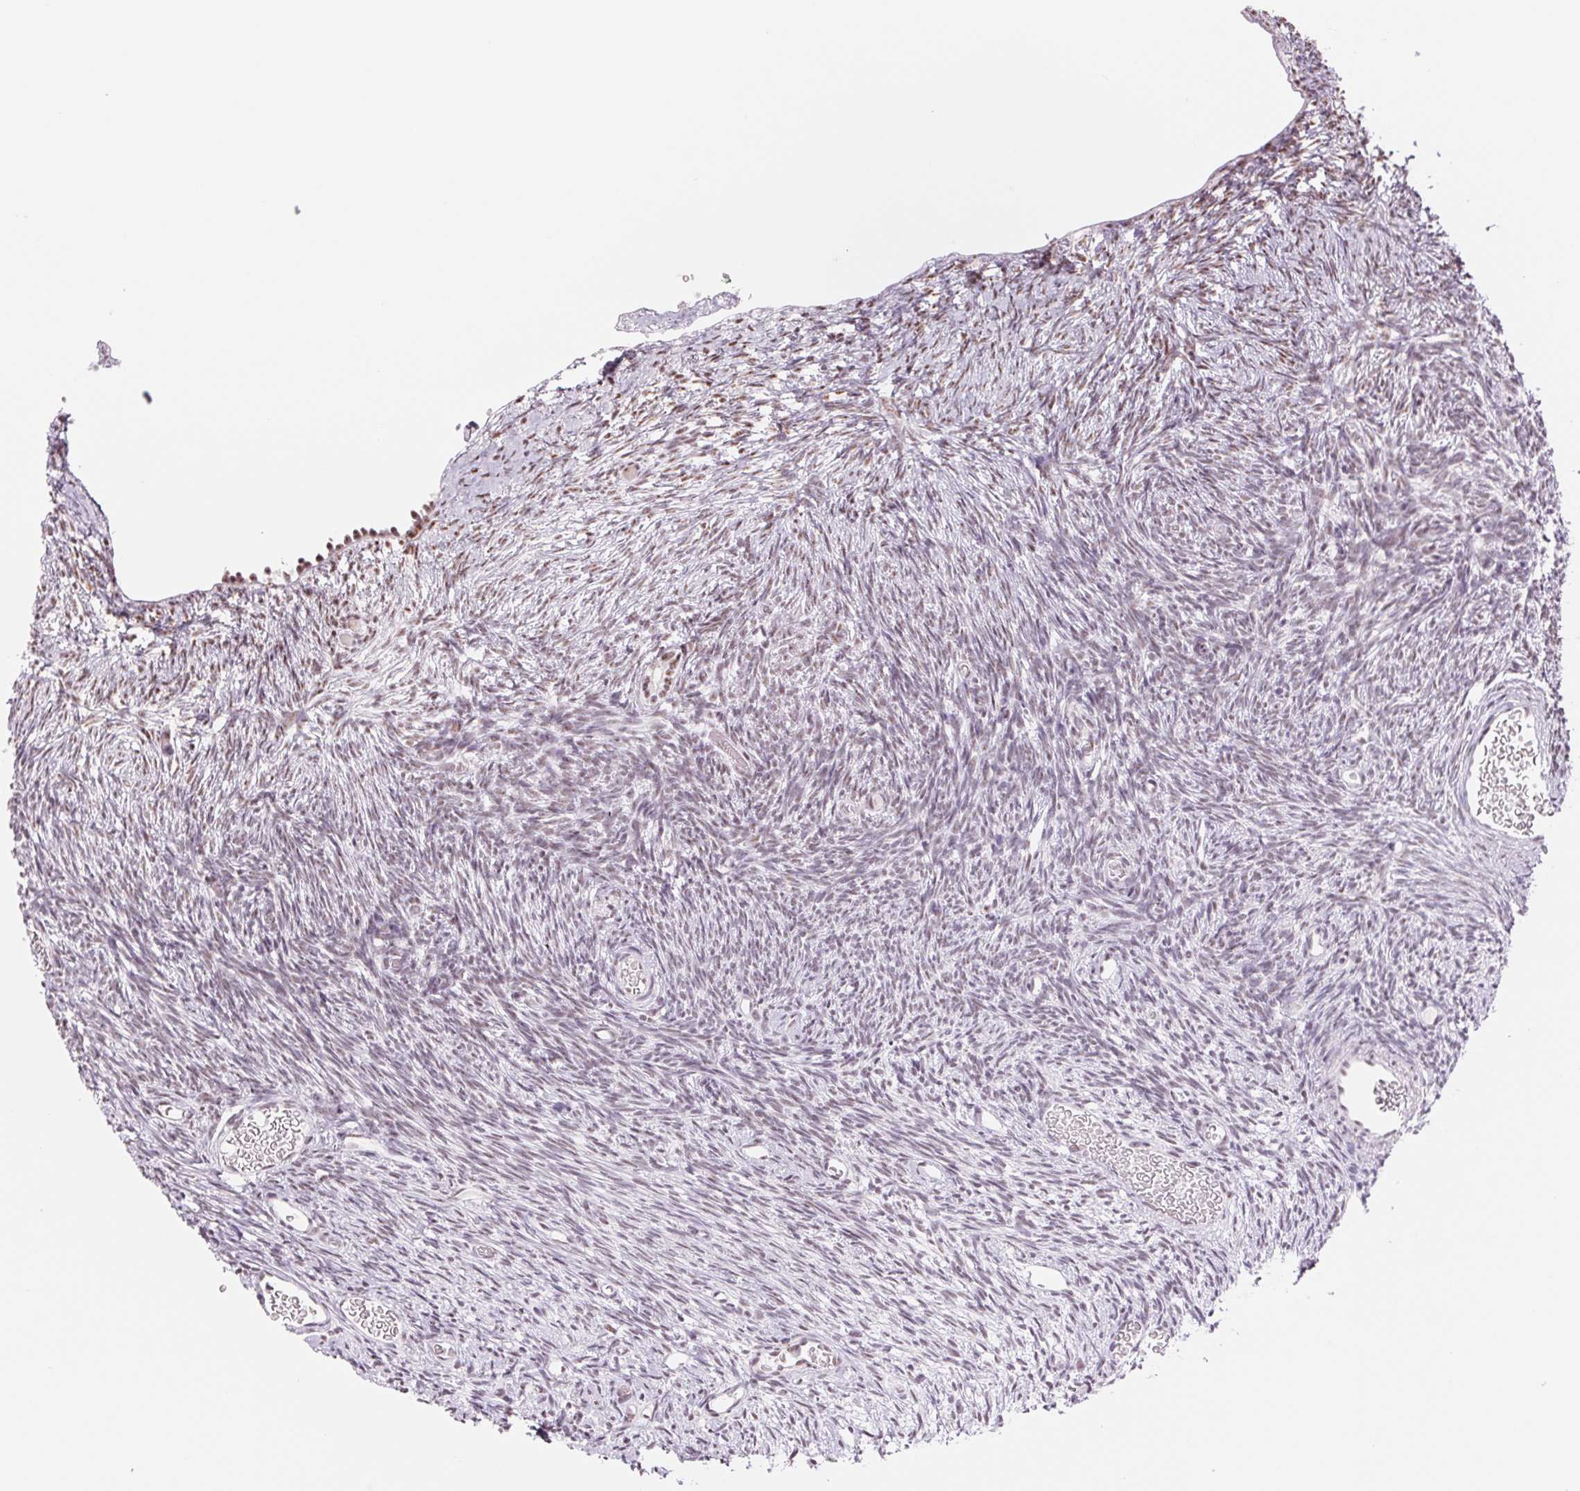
{"staining": {"intensity": "moderate", "quantity": "25%-75%", "location": "nuclear"}, "tissue": "ovary", "cell_type": "Follicle cells", "image_type": "normal", "snomed": [{"axis": "morphology", "description": "Normal tissue, NOS"}, {"axis": "topography", "description": "Ovary"}], "caption": "Brown immunohistochemical staining in benign human ovary shows moderate nuclear positivity in about 25%-75% of follicle cells.", "gene": "ZC3H14", "patient": {"sex": "female", "age": 39}}